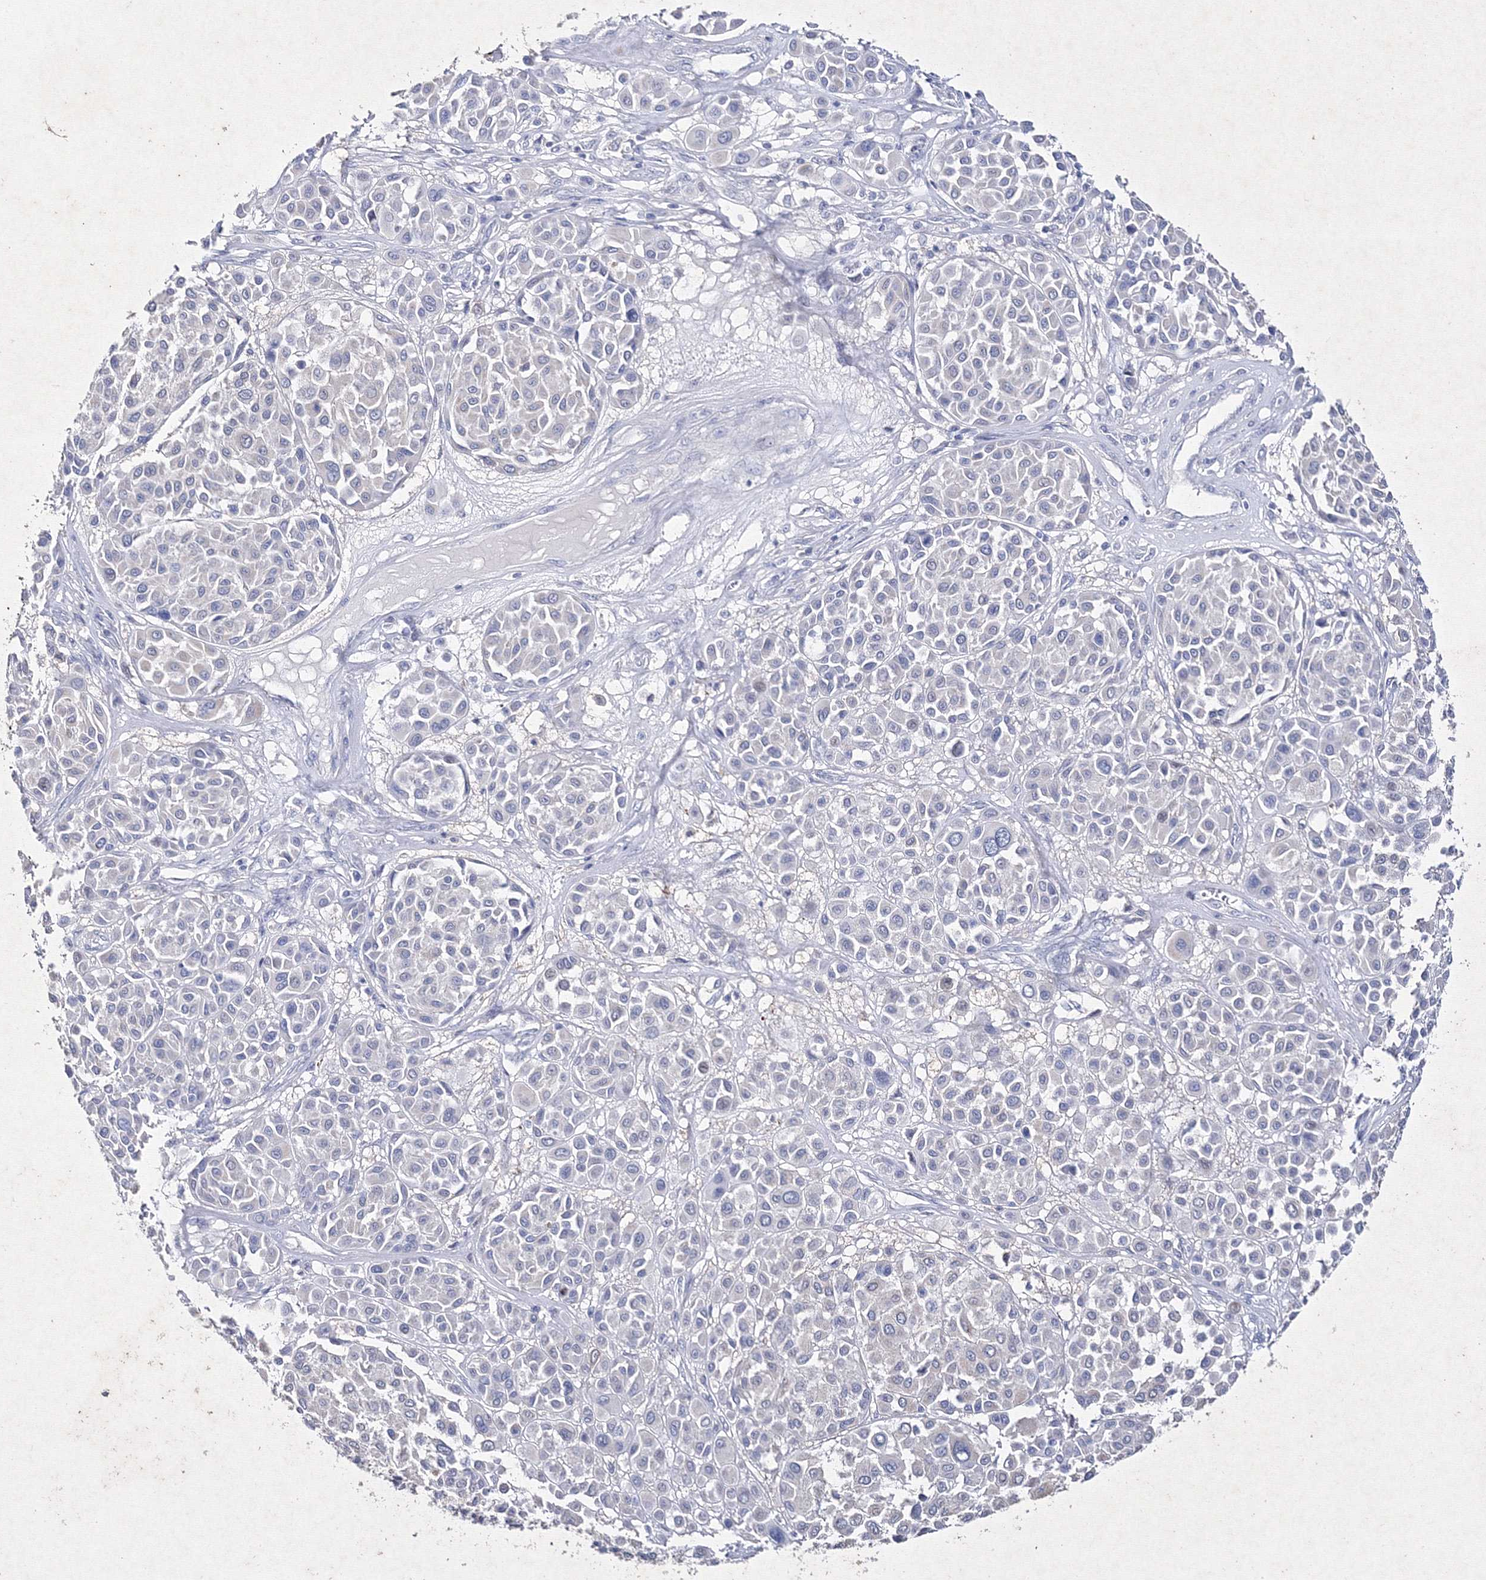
{"staining": {"intensity": "negative", "quantity": "none", "location": "none"}, "tissue": "melanoma", "cell_type": "Tumor cells", "image_type": "cancer", "snomed": [{"axis": "morphology", "description": "Malignant melanoma, Metastatic site"}, {"axis": "topography", "description": "Soft tissue"}], "caption": "An image of melanoma stained for a protein reveals no brown staining in tumor cells. (Immunohistochemistry, brightfield microscopy, high magnification).", "gene": "SMIM29", "patient": {"sex": "male", "age": 41}}